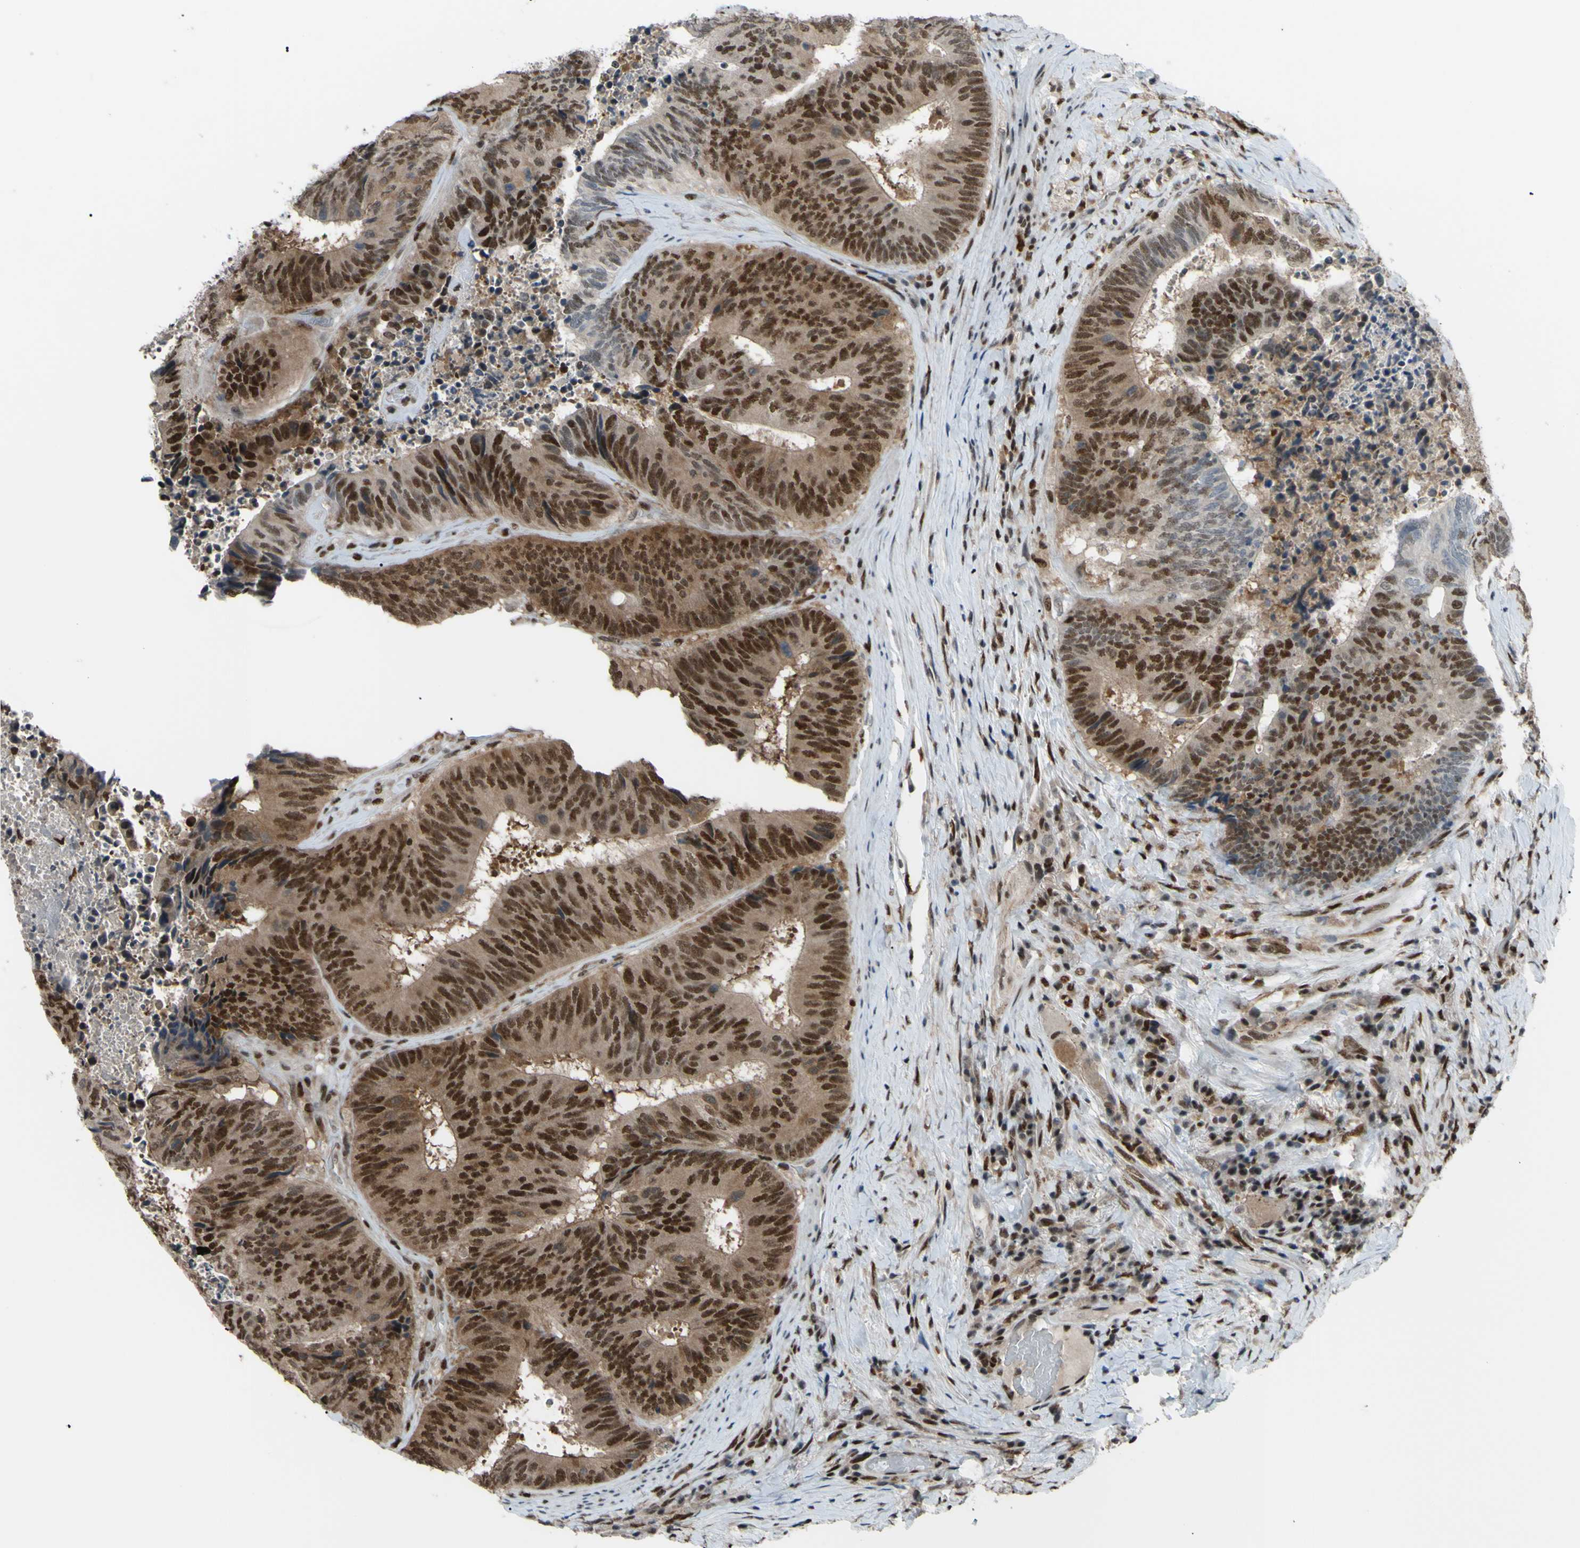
{"staining": {"intensity": "moderate", "quantity": ">75%", "location": "cytoplasmic/membranous,nuclear"}, "tissue": "colorectal cancer", "cell_type": "Tumor cells", "image_type": "cancer", "snomed": [{"axis": "morphology", "description": "Adenocarcinoma, NOS"}, {"axis": "topography", "description": "Rectum"}], "caption": "There is medium levels of moderate cytoplasmic/membranous and nuclear expression in tumor cells of adenocarcinoma (colorectal), as demonstrated by immunohistochemical staining (brown color).", "gene": "FKBP5", "patient": {"sex": "male", "age": 72}}